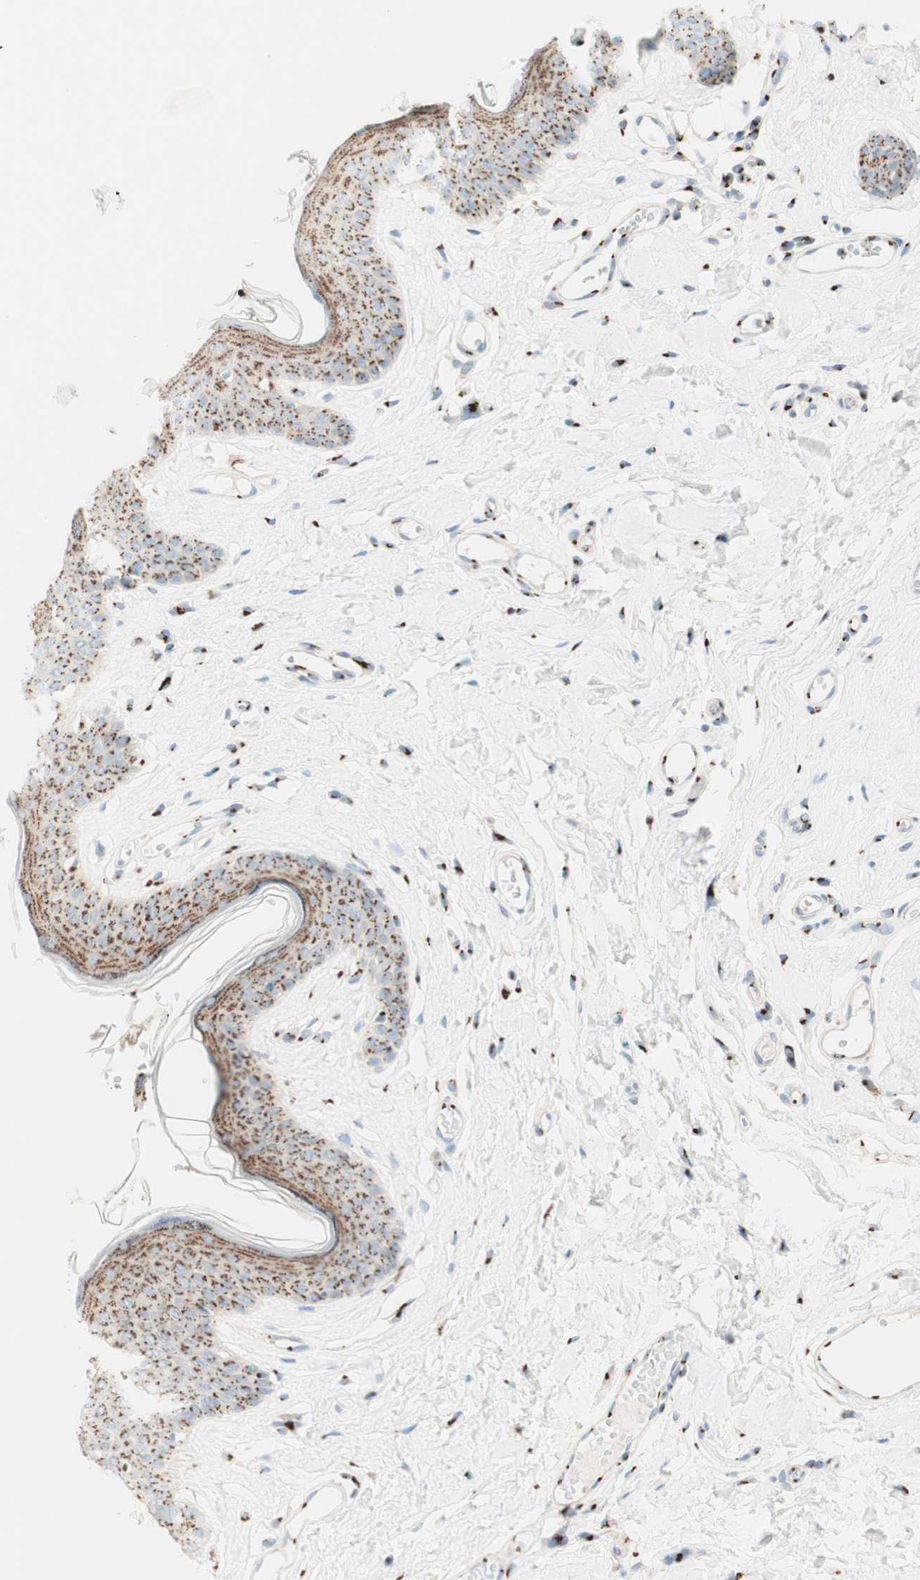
{"staining": {"intensity": "moderate", "quantity": ">75%", "location": "cytoplasmic/membranous"}, "tissue": "skin", "cell_type": "Epidermal cells", "image_type": "normal", "snomed": [{"axis": "morphology", "description": "Normal tissue, NOS"}, {"axis": "morphology", "description": "Inflammation, NOS"}, {"axis": "topography", "description": "Vulva"}], "caption": "Immunohistochemical staining of unremarkable human skin reveals medium levels of moderate cytoplasmic/membranous positivity in about >75% of epidermal cells.", "gene": "GOLGB1", "patient": {"sex": "female", "age": 84}}